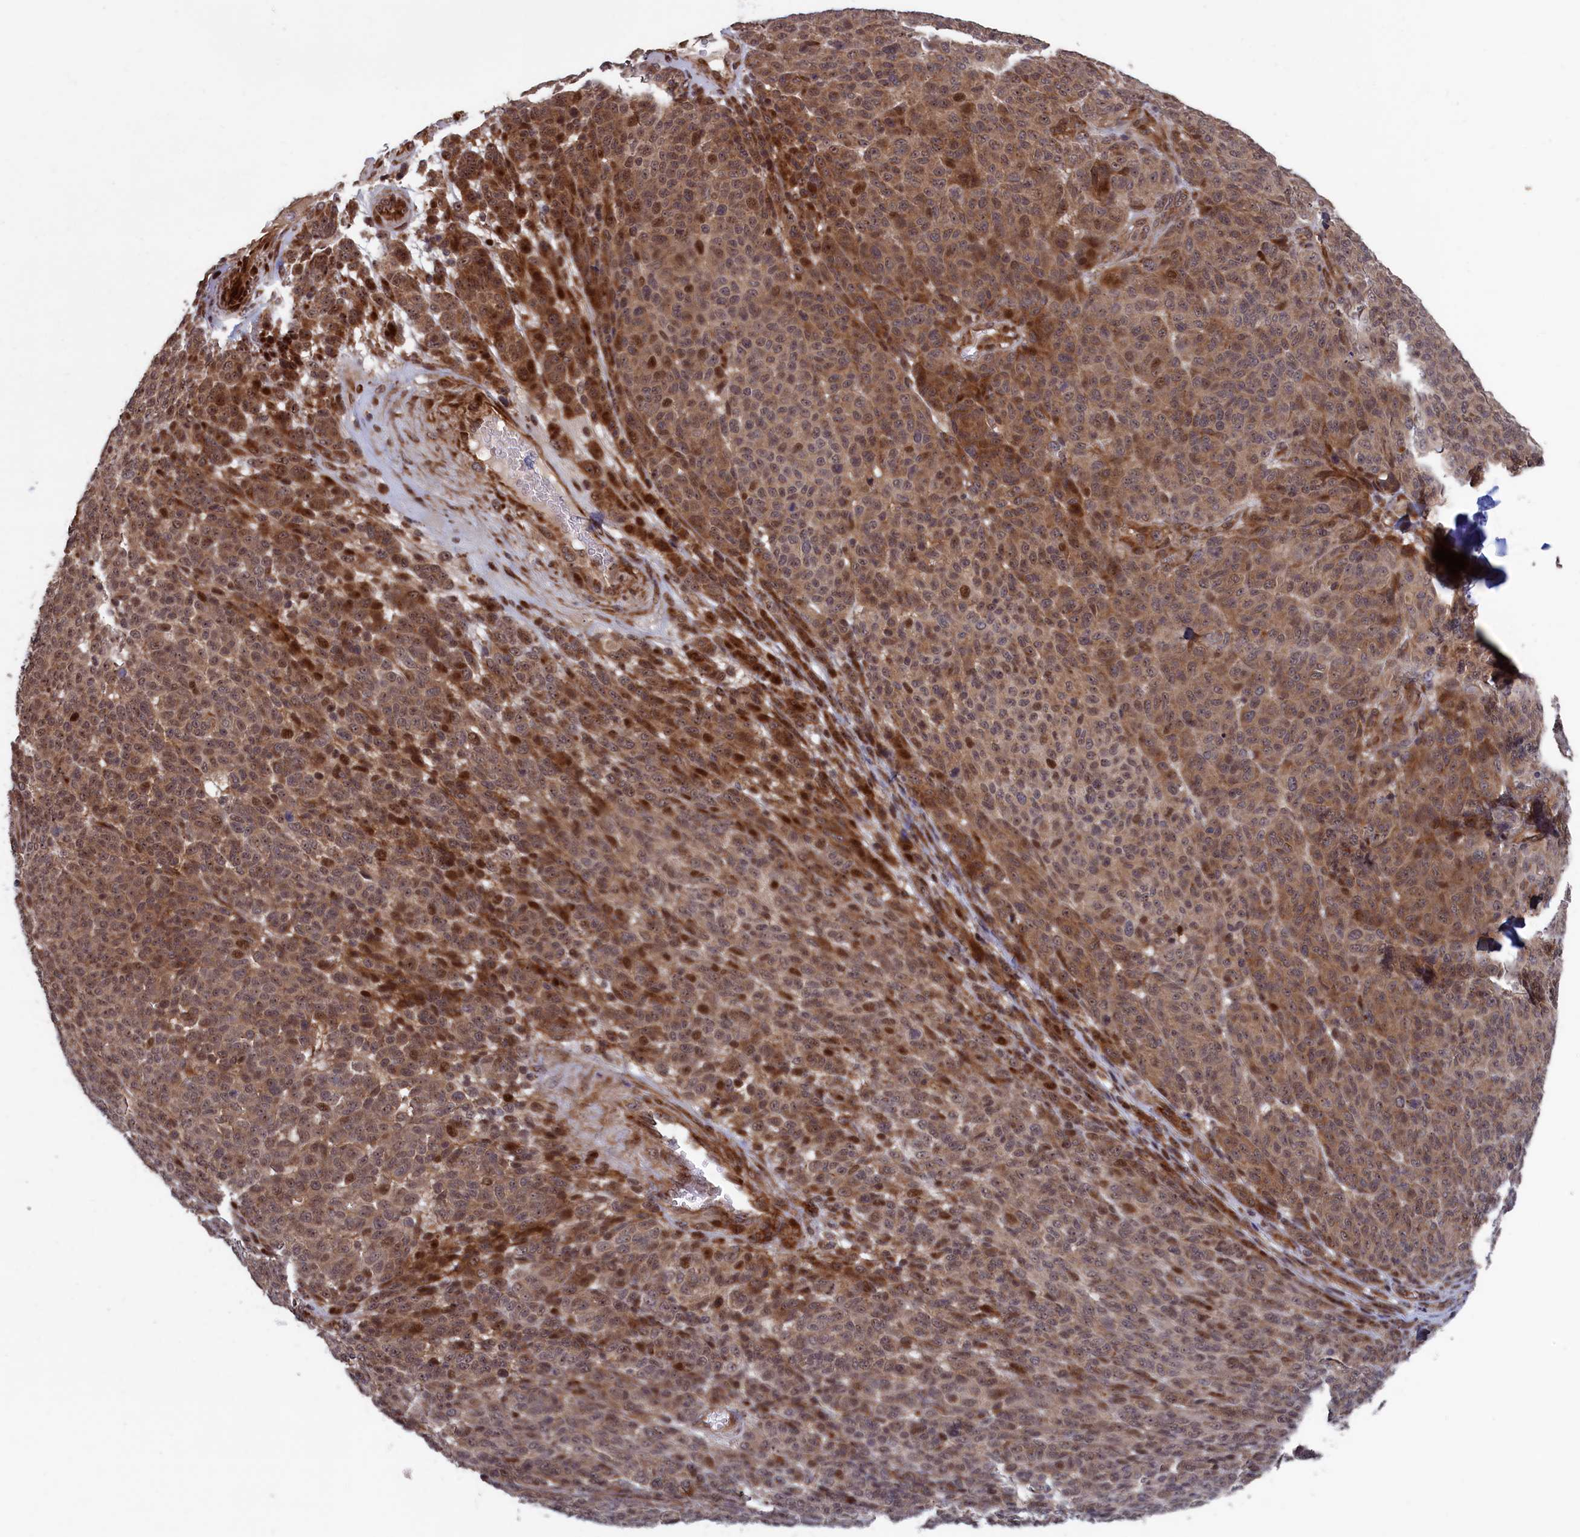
{"staining": {"intensity": "moderate", "quantity": "25%-75%", "location": "cytoplasmic/membranous,nuclear"}, "tissue": "melanoma", "cell_type": "Tumor cells", "image_type": "cancer", "snomed": [{"axis": "morphology", "description": "Malignant melanoma, NOS"}, {"axis": "topography", "description": "Skin"}], "caption": "Protein staining by immunohistochemistry displays moderate cytoplasmic/membranous and nuclear positivity in approximately 25%-75% of tumor cells in malignant melanoma. The staining was performed using DAB (3,3'-diaminobenzidine) to visualize the protein expression in brown, while the nuclei were stained in blue with hematoxylin (Magnification: 20x).", "gene": "LSG1", "patient": {"sex": "male", "age": 49}}